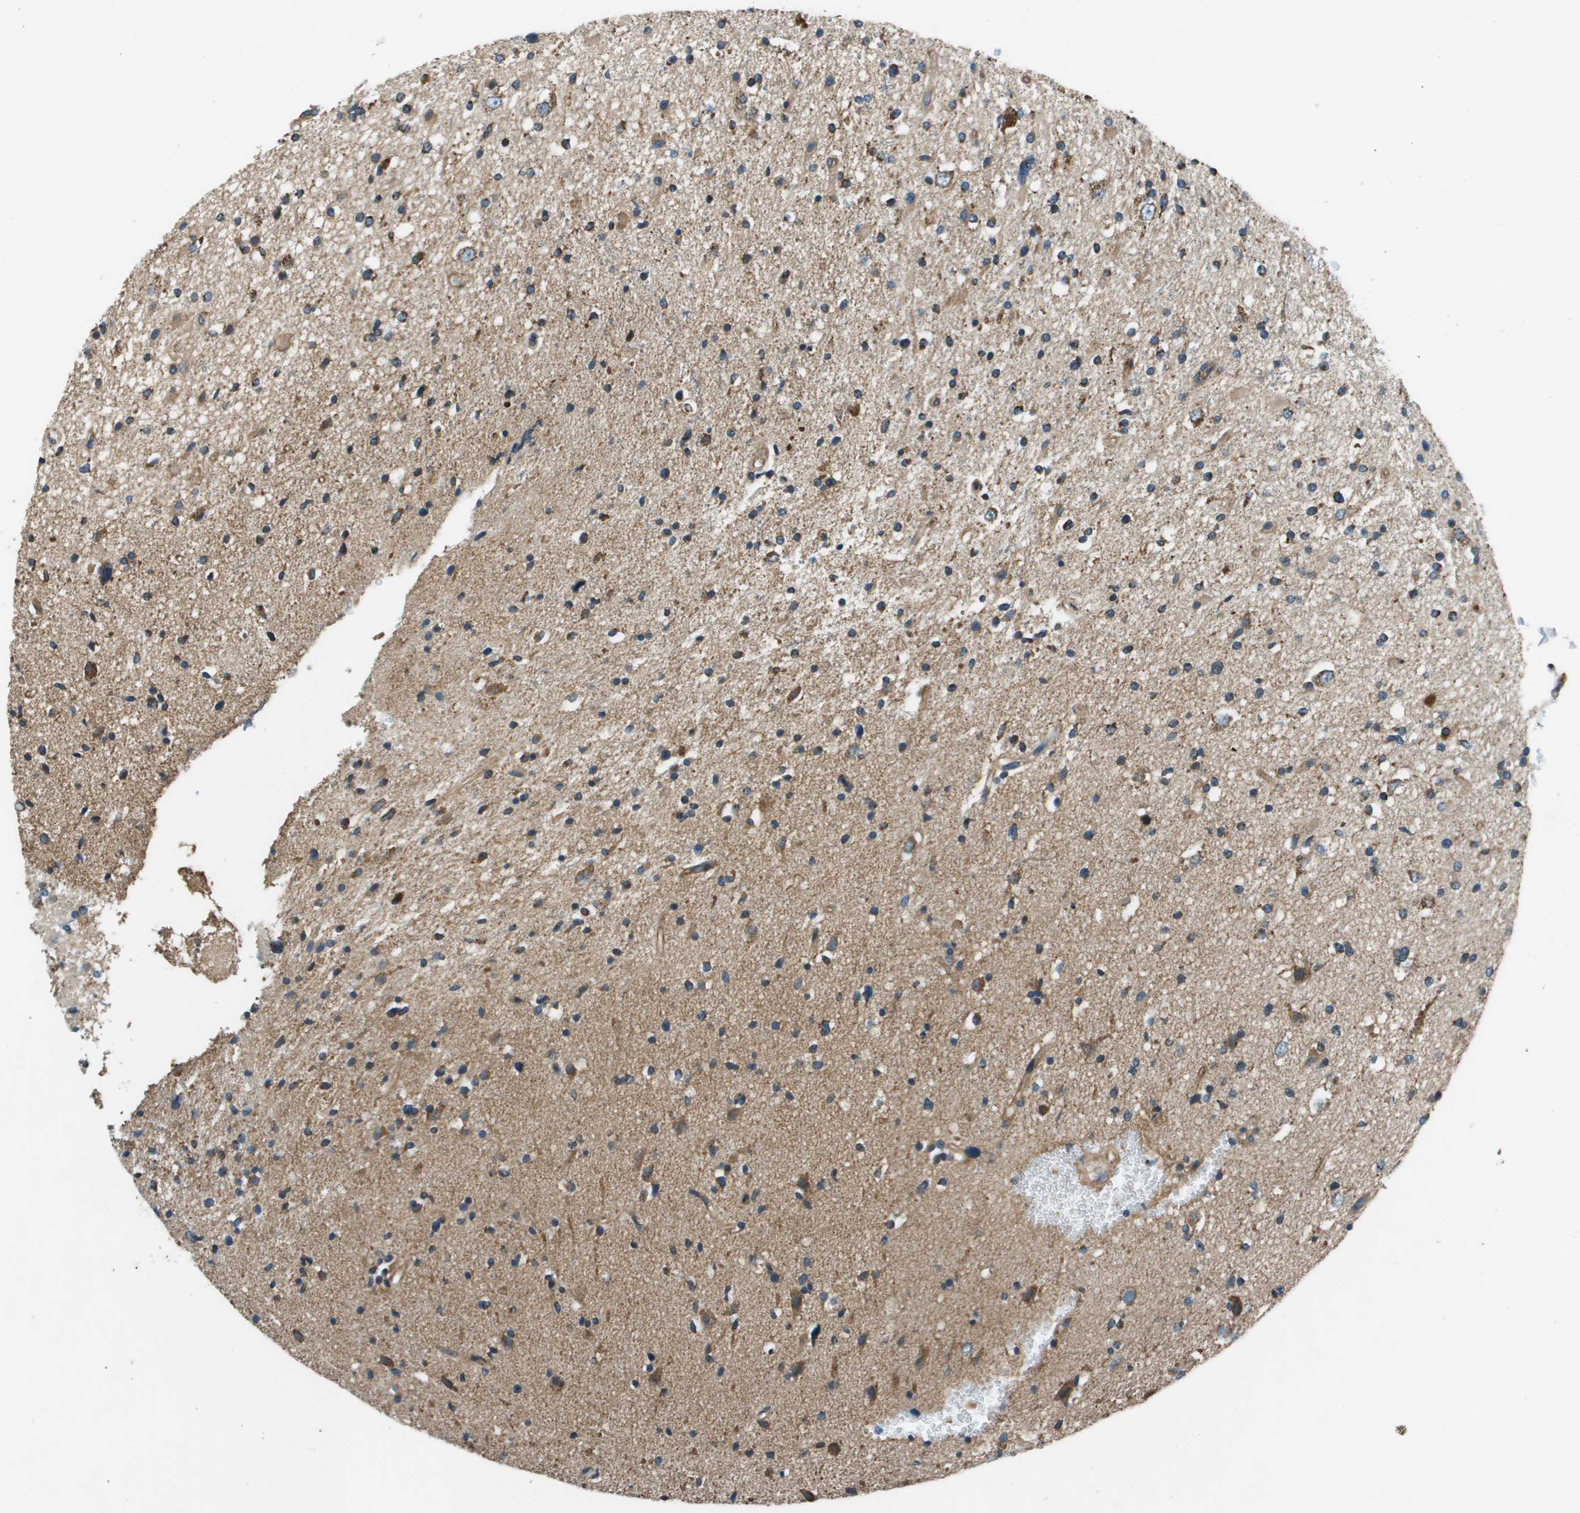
{"staining": {"intensity": "moderate", "quantity": "25%-75%", "location": "cytoplasmic/membranous"}, "tissue": "glioma", "cell_type": "Tumor cells", "image_type": "cancer", "snomed": [{"axis": "morphology", "description": "Glioma, malignant, High grade"}, {"axis": "topography", "description": "Brain"}], "caption": "An image of human glioma stained for a protein exhibits moderate cytoplasmic/membranous brown staining in tumor cells.", "gene": "TMEM51", "patient": {"sex": "male", "age": 33}}